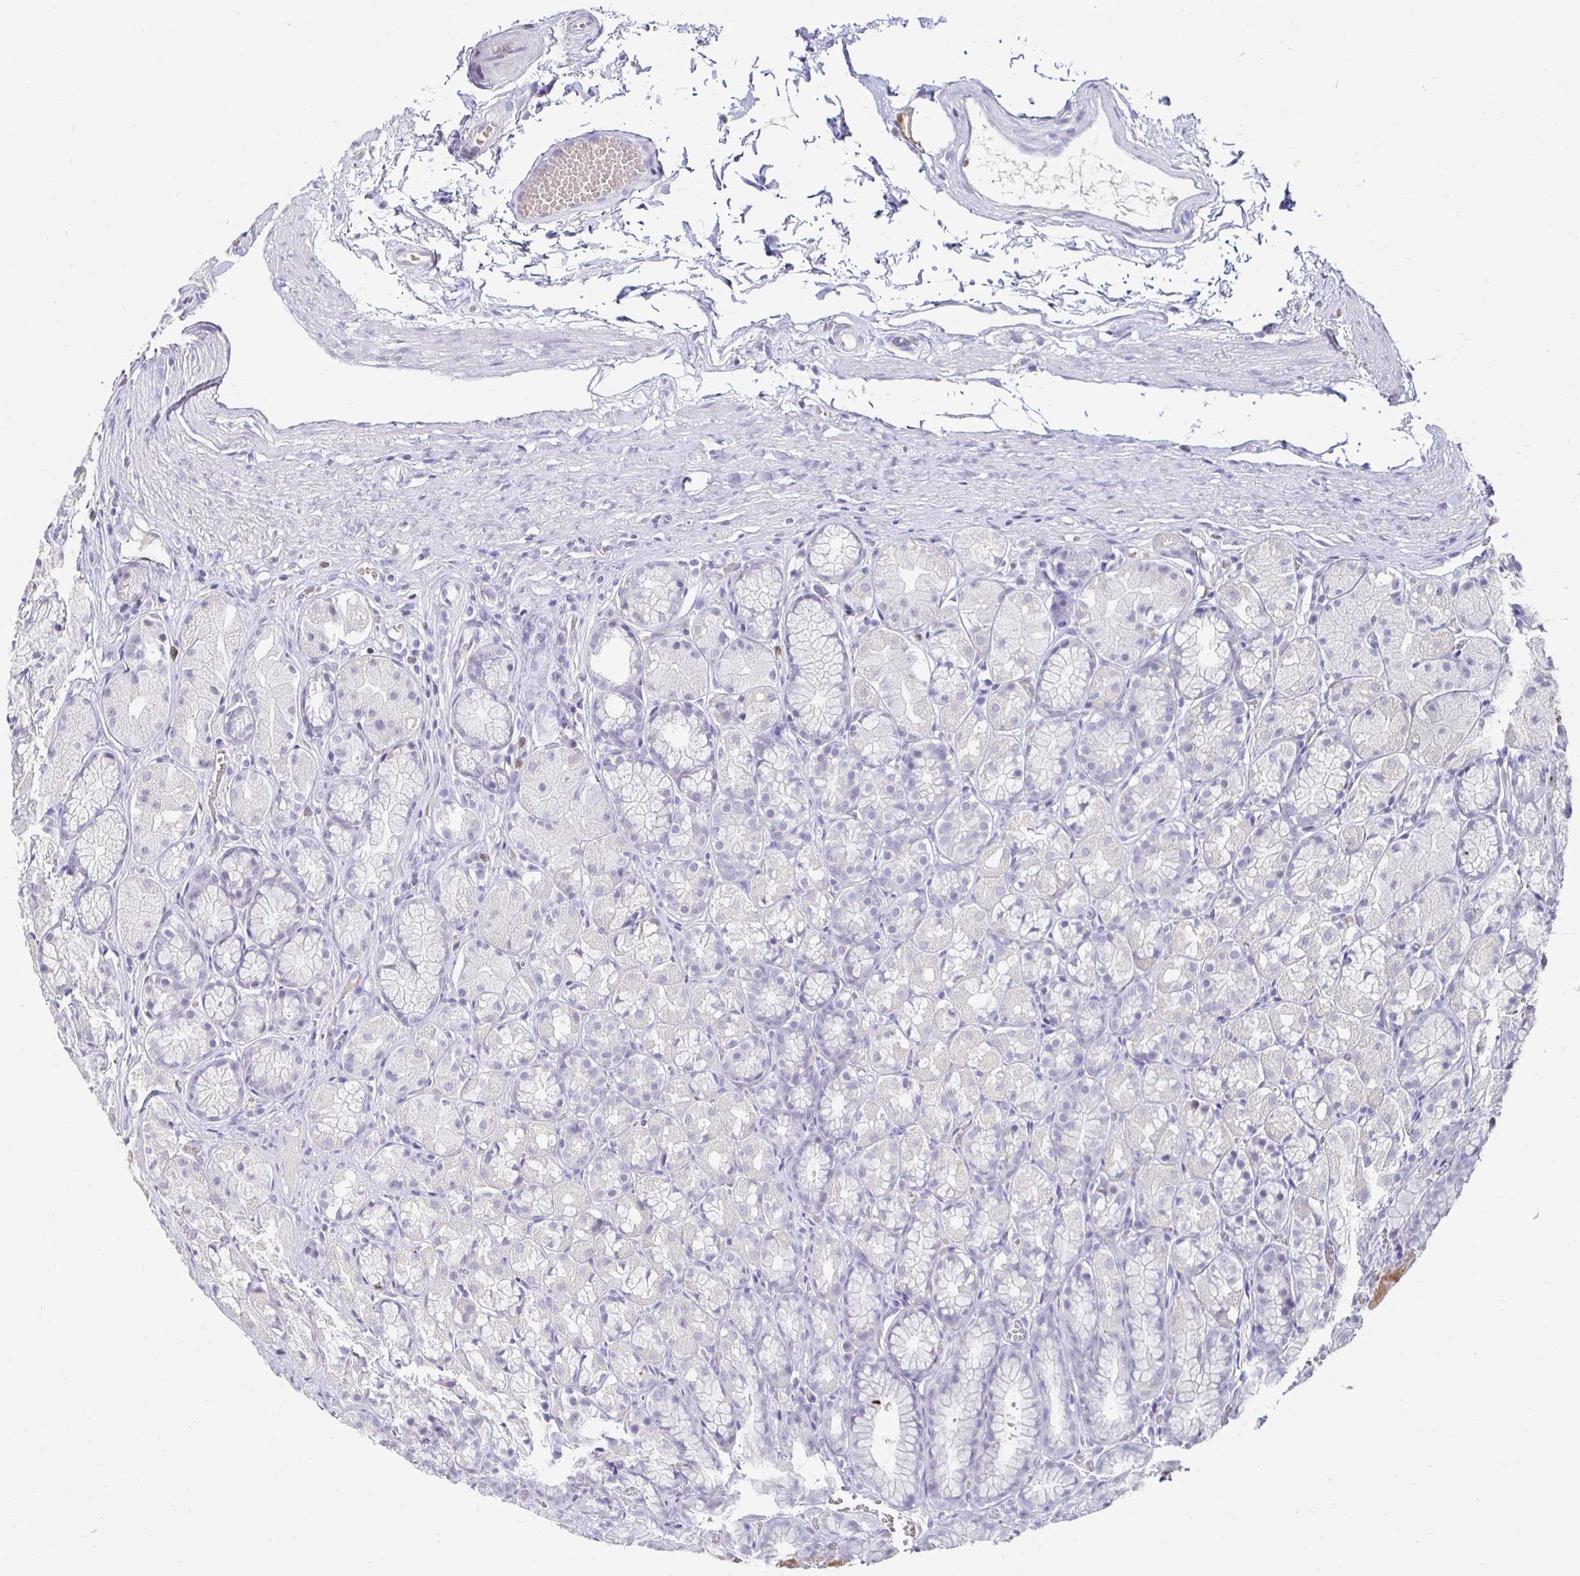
{"staining": {"intensity": "negative", "quantity": "none", "location": "none"}, "tissue": "stomach", "cell_type": "Glandular cells", "image_type": "normal", "snomed": [{"axis": "morphology", "description": "Normal tissue, NOS"}, {"axis": "topography", "description": "Stomach"}], "caption": "IHC of unremarkable human stomach exhibits no staining in glandular cells.", "gene": "GK2", "patient": {"sex": "male", "age": 70}}